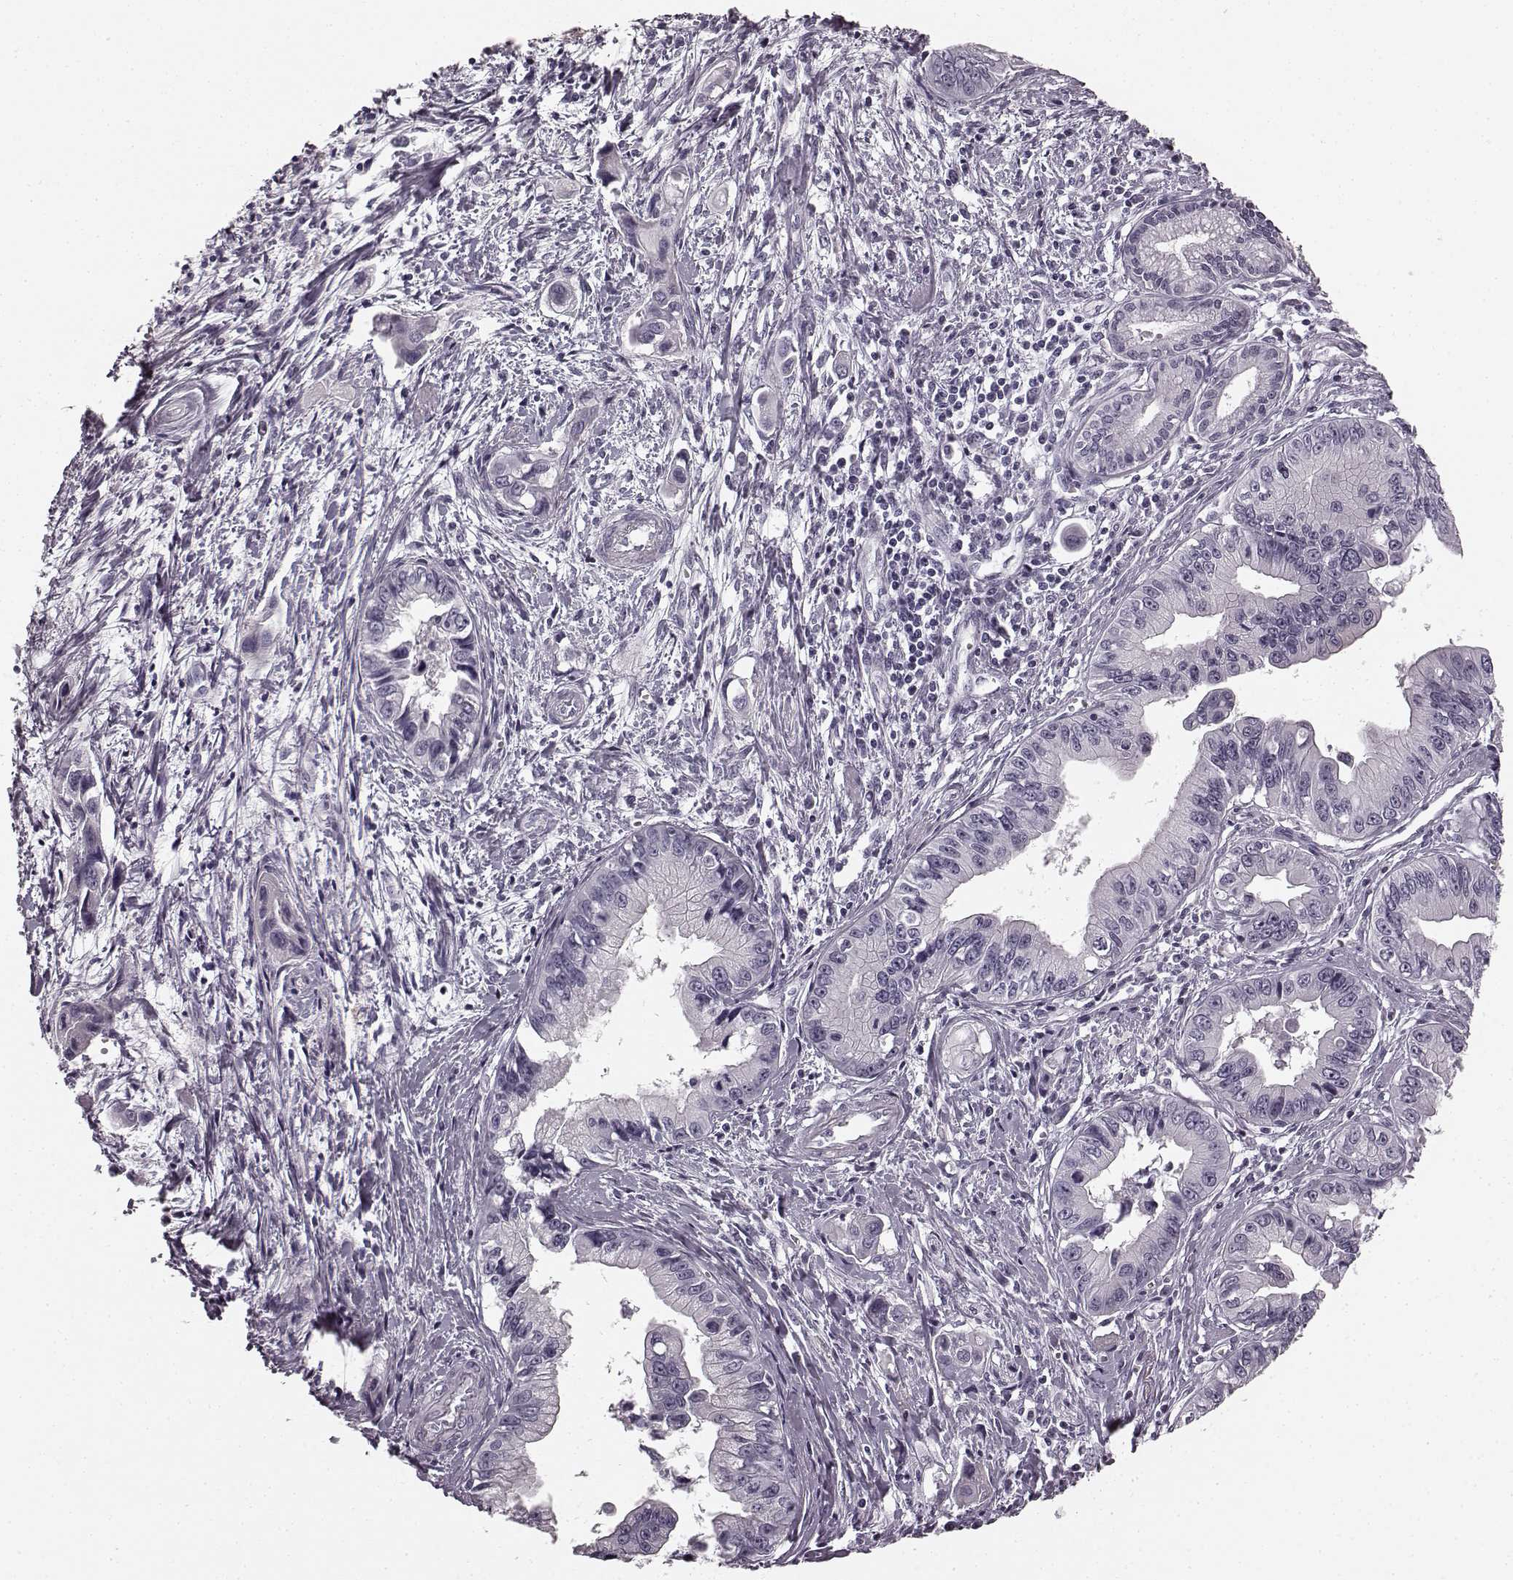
{"staining": {"intensity": "negative", "quantity": "none", "location": "none"}, "tissue": "pancreatic cancer", "cell_type": "Tumor cells", "image_type": "cancer", "snomed": [{"axis": "morphology", "description": "Adenocarcinoma, NOS"}, {"axis": "topography", "description": "Pancreas"}], "caption": "A high-resolution micrograph shows immunohistochemistry (IHC) staining of pancreatic cancer (adenocarcinoma), which demonstrates no significant staining in tumor cells.", "gene": "TMPRSS15", "patient": {"sex": "male", "age": 60}}